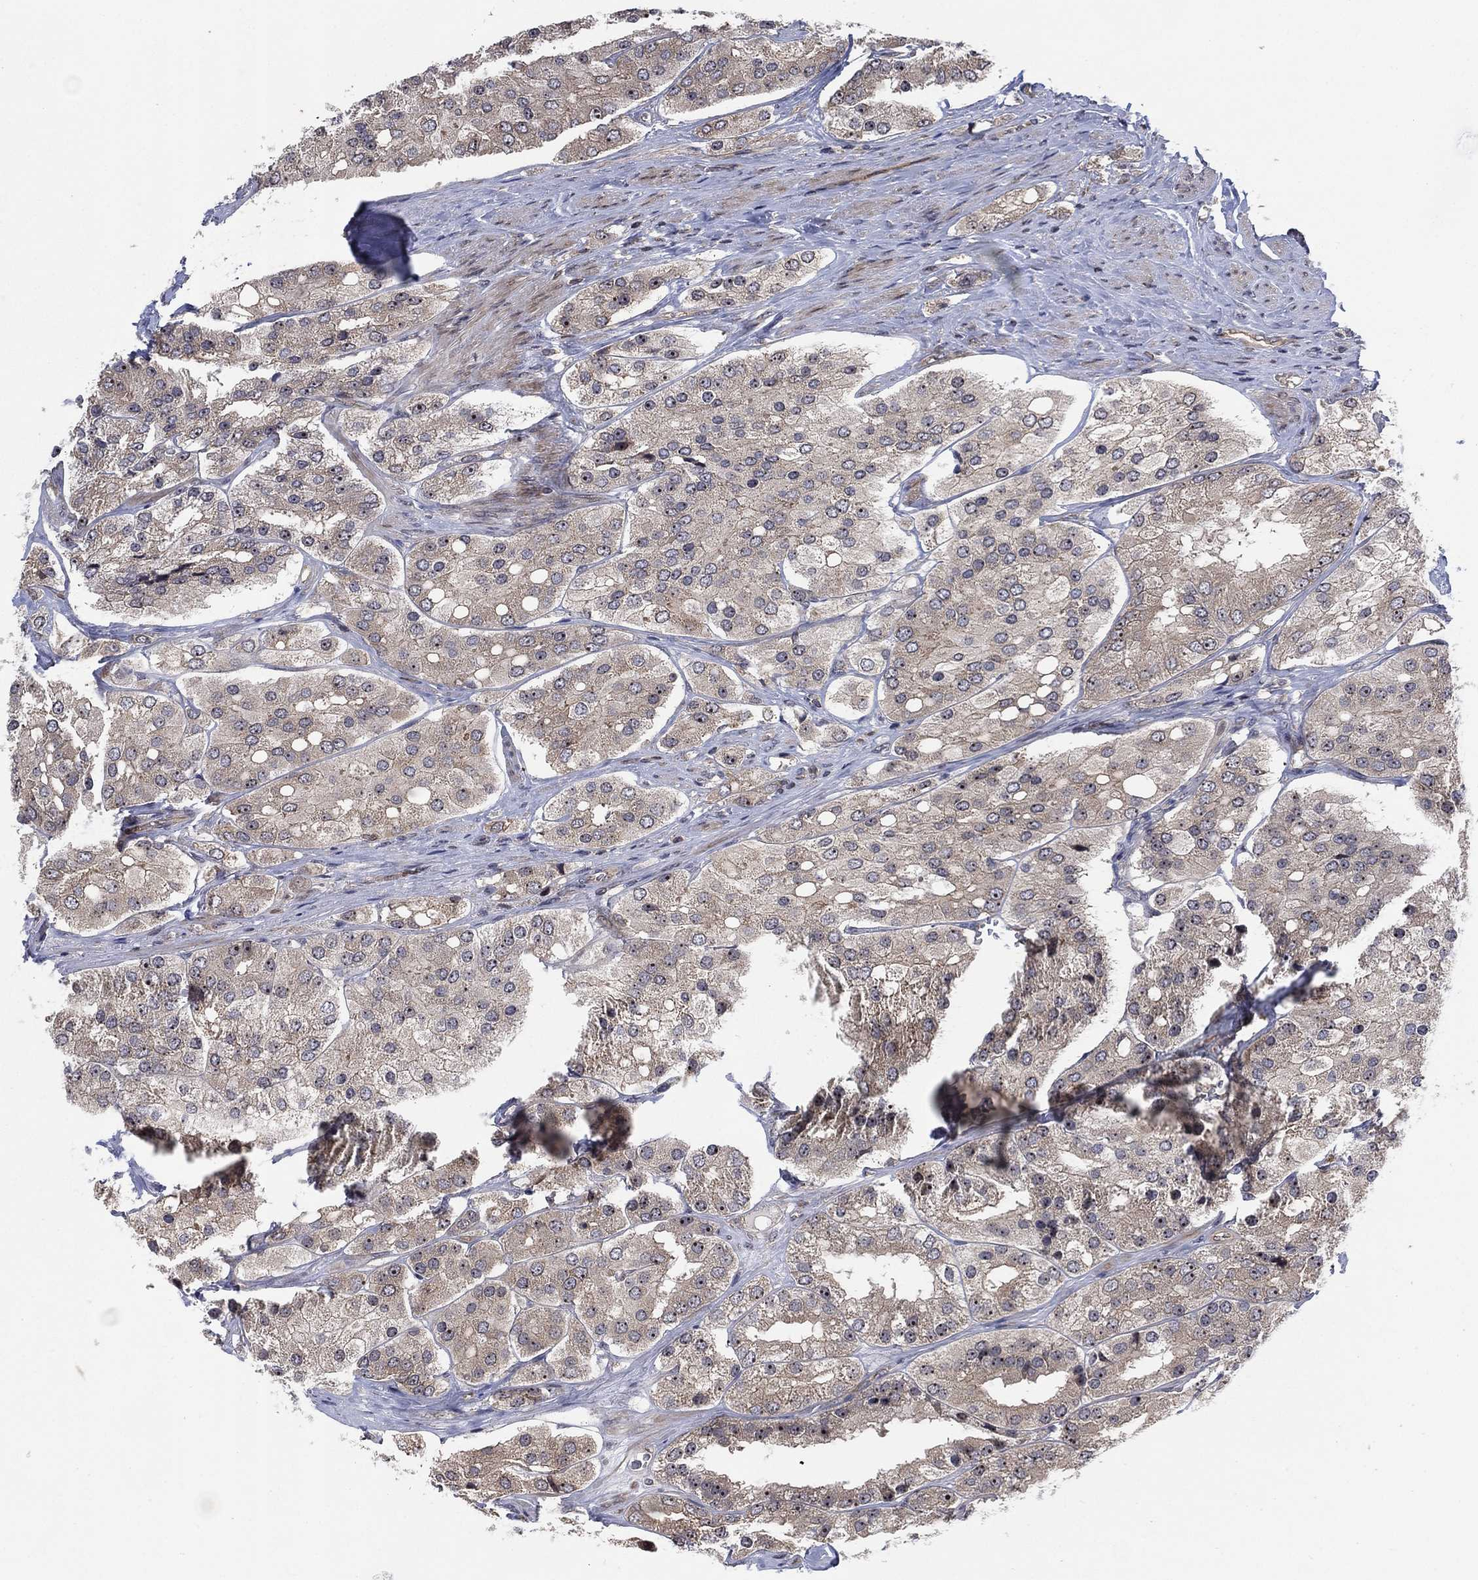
{"staining": {"intensity": "weak", "quantity": "<25%", "location": "cytoplasmic/membranous,nuclear"}, "tissue": "prostate cancer", "cell_type": "Tumor cells", "image_type": "cancer", "snomed": [{"axis": "morphology", "description": "Adenocarcinoma, Low grade"}, {"axis": "topography", "description": "Prostate"}], "caption": "Tumor cells are negative for brown protein staining in prostate low-grade adenocarcinoma. The staining is performed using DAB (3,3'-diaminobenzidine) brown chromogen with nuclei counter-stained in using hematoxylin.", "gene": "TMCO1", "patient": {"sex": "male", "age": 69}}